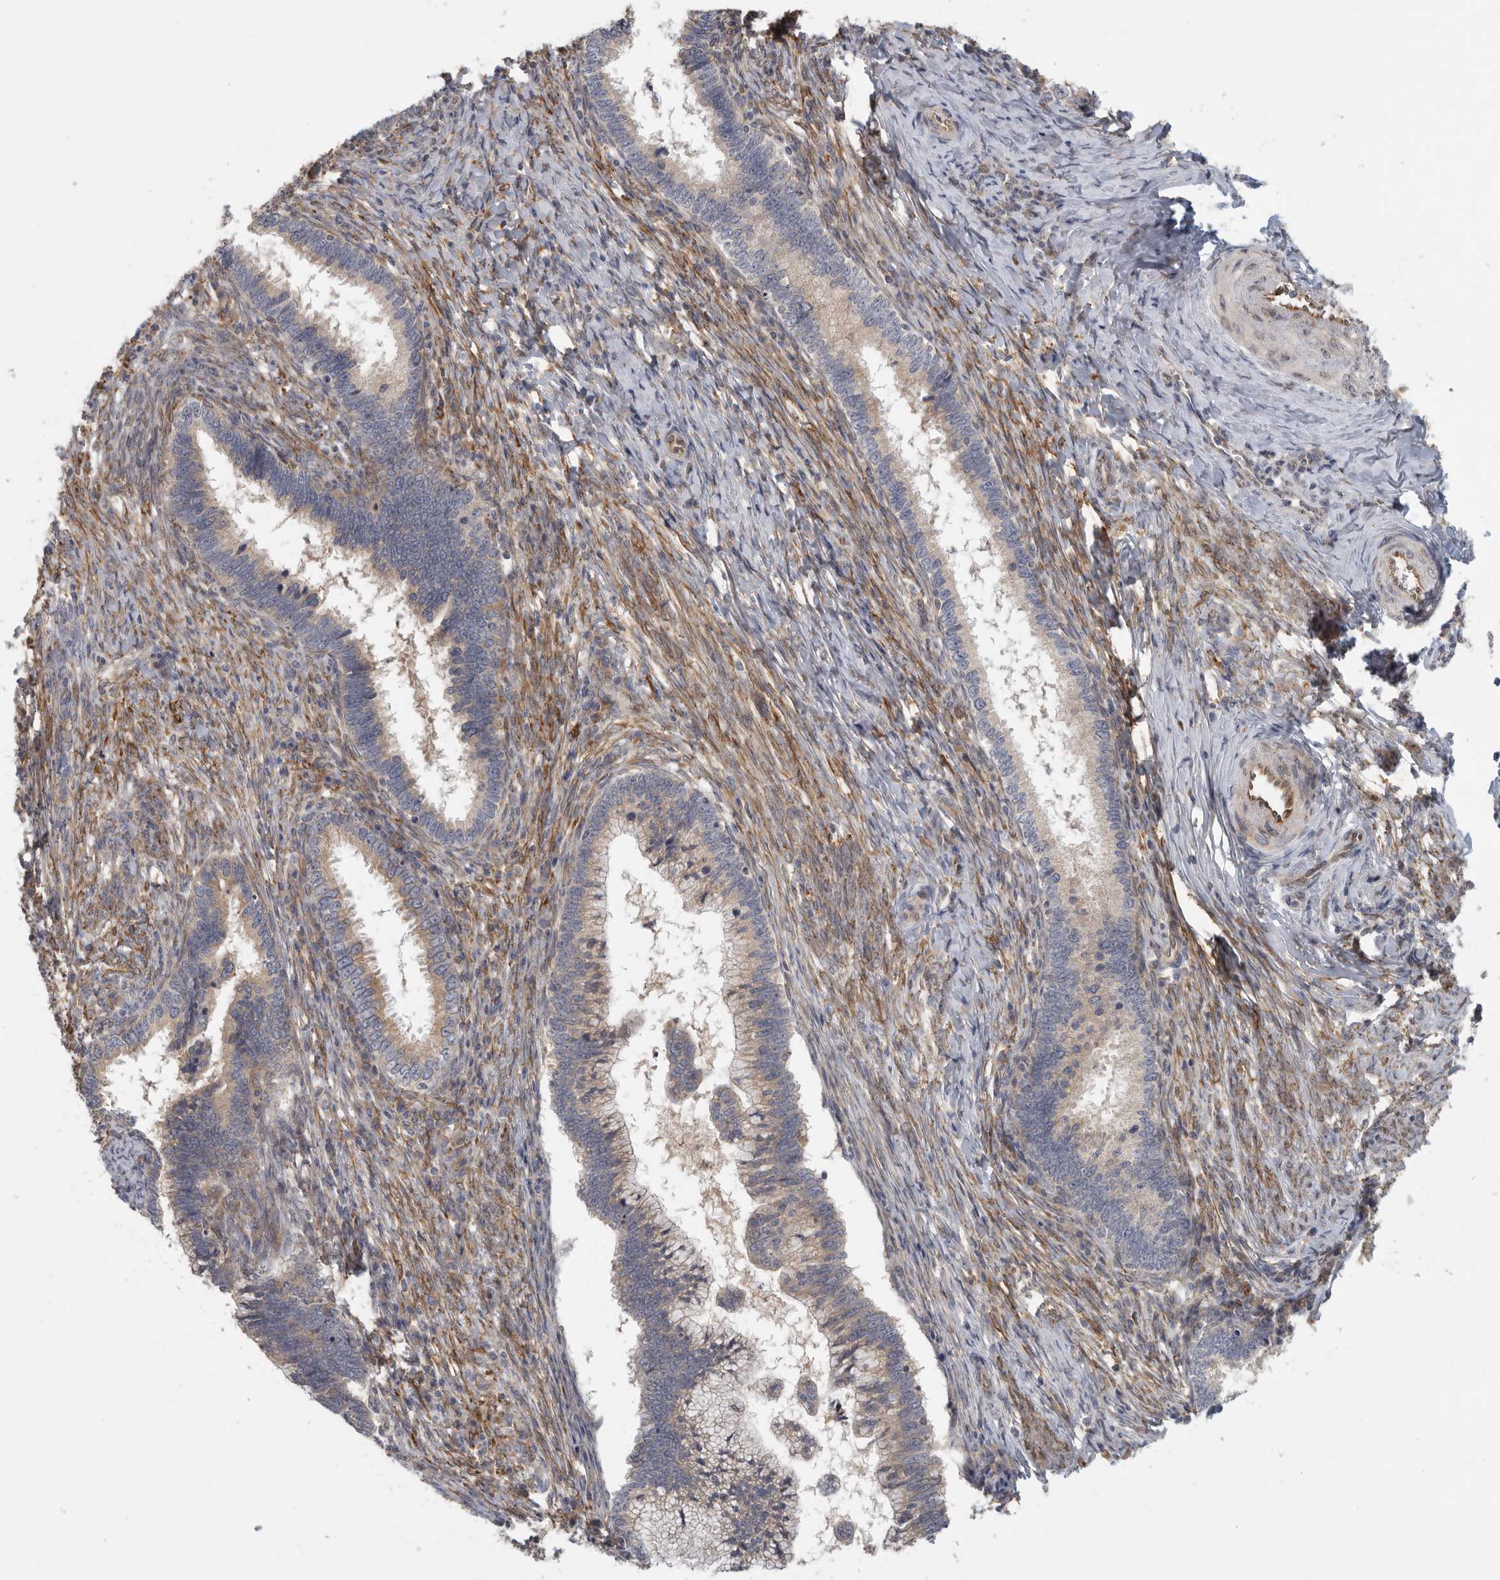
{"staining": {"intensity": "moderate", "quantity": "25%-75%", "location": "cytoplasmic/membranous"}, "tissue": "cervical cancer", "cell_type": "Tumor cells", "image_type": "cancer", "snomed": [{"axis": "morphology", "description": "Adenocarcinoma, NOS"}, {"axis": "topography", "description": "Cervix"}], "caption": "Cervical cancer (adenocarcinoma) stained with a protein marker shows moderate staining in tumor cells.", "gene": "BCAP29", "patient": {"sex": "female", "age": 36}}